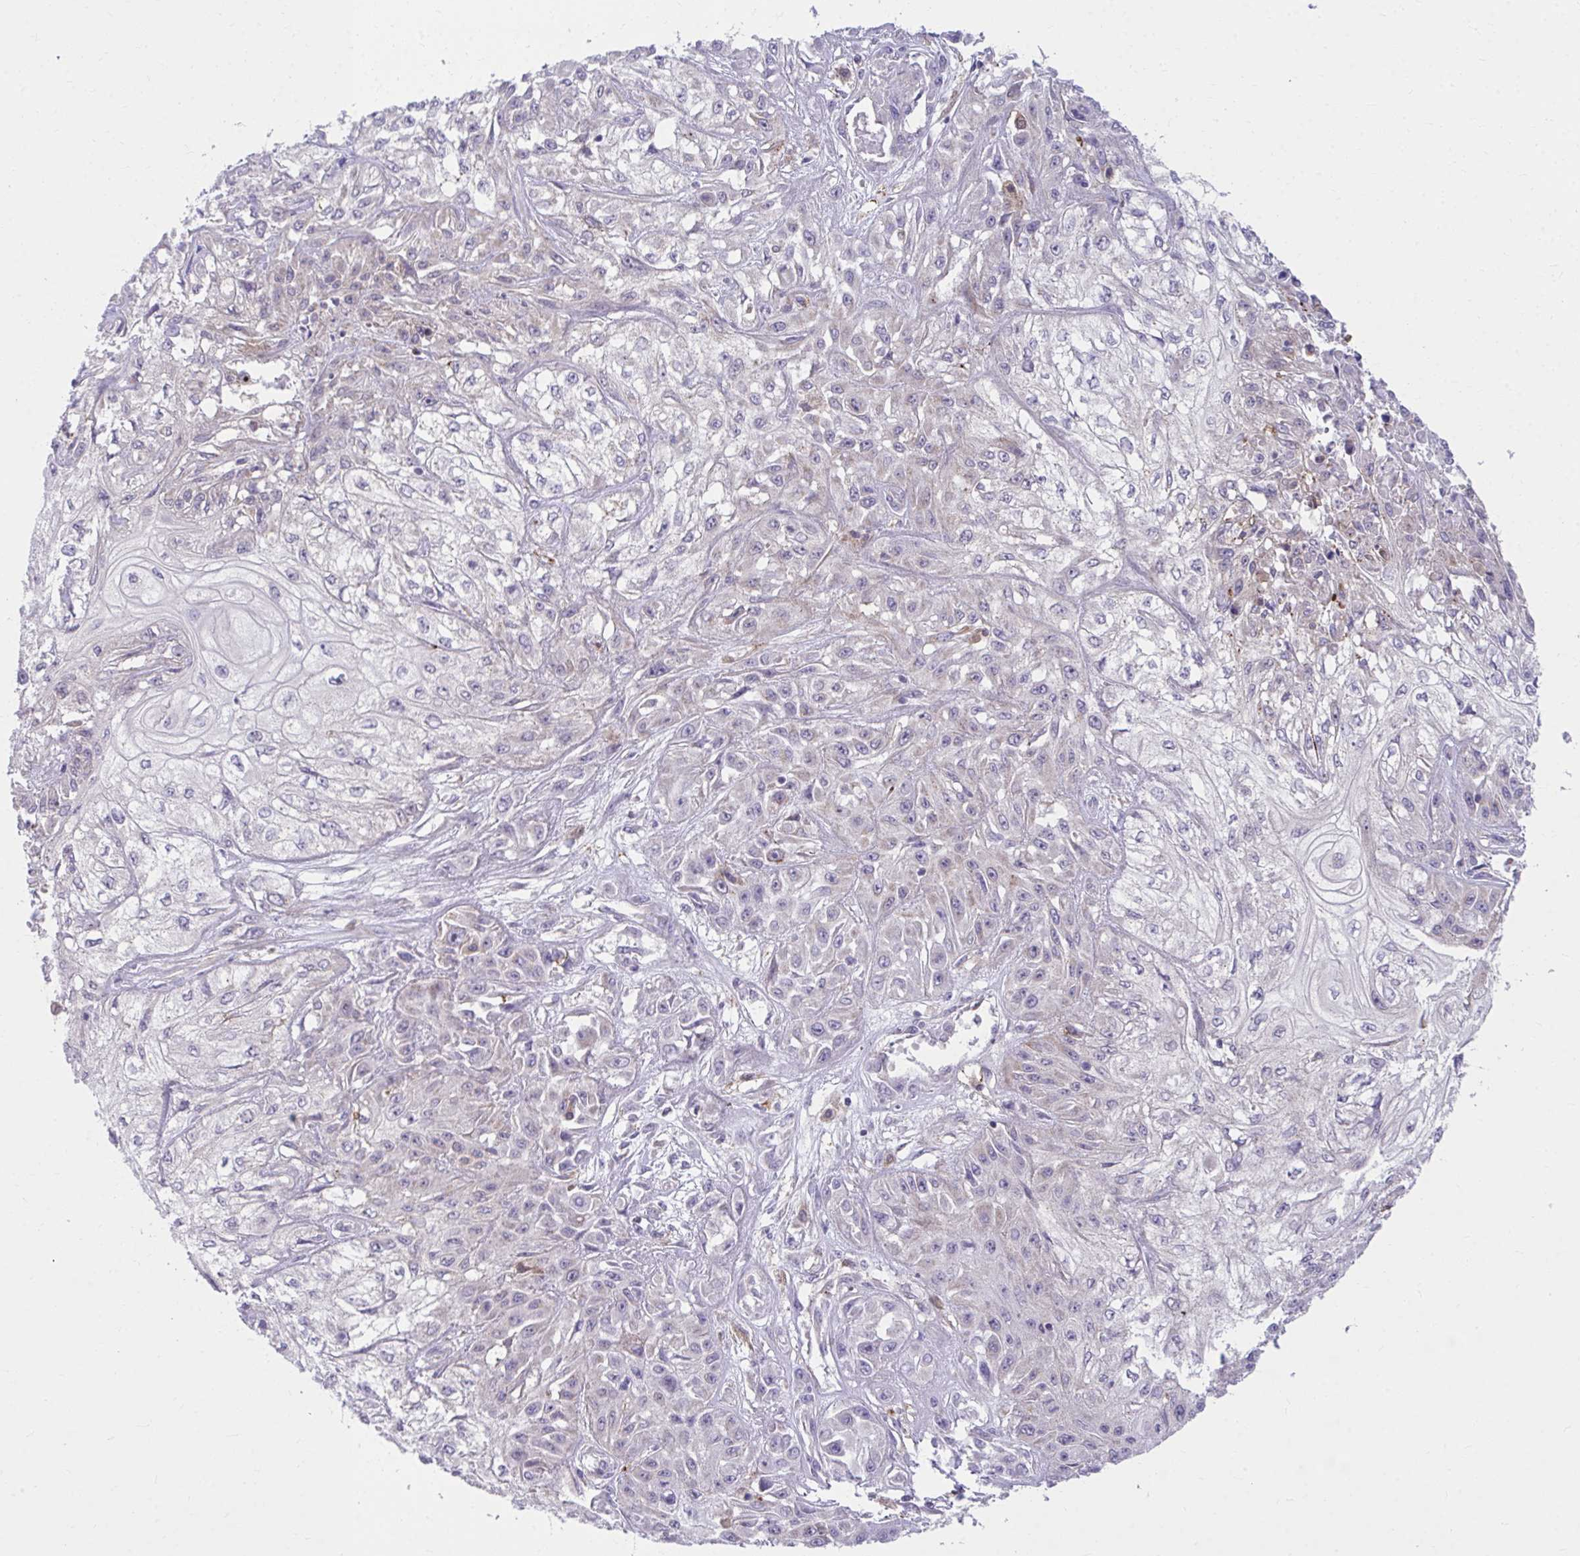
{"staining": {"intensity": "negative", "quantity": "none", "location": "none"}, "tissue": "skin cancer", "cell_type": "Tumor cells", "image_type": "cancer", "snomed": [{"axis": "morphology", "description": "Squamous cell carcinoma, NOS"}, {"axis": "morphology", "description": "Squamous cell carcinoma, metastatic, NOS"}, {"axis": "topography", "description": "Skin"}, {"axis": "topography", "description": "Lymph node"}], "caption": "Immunohistochemistry of human skin cancer (metastatic squamous cell carcinoma) displays no staining in tumor cells.", "gene": "C16orf54", "patient": {"sex": "male", "age": 75}}